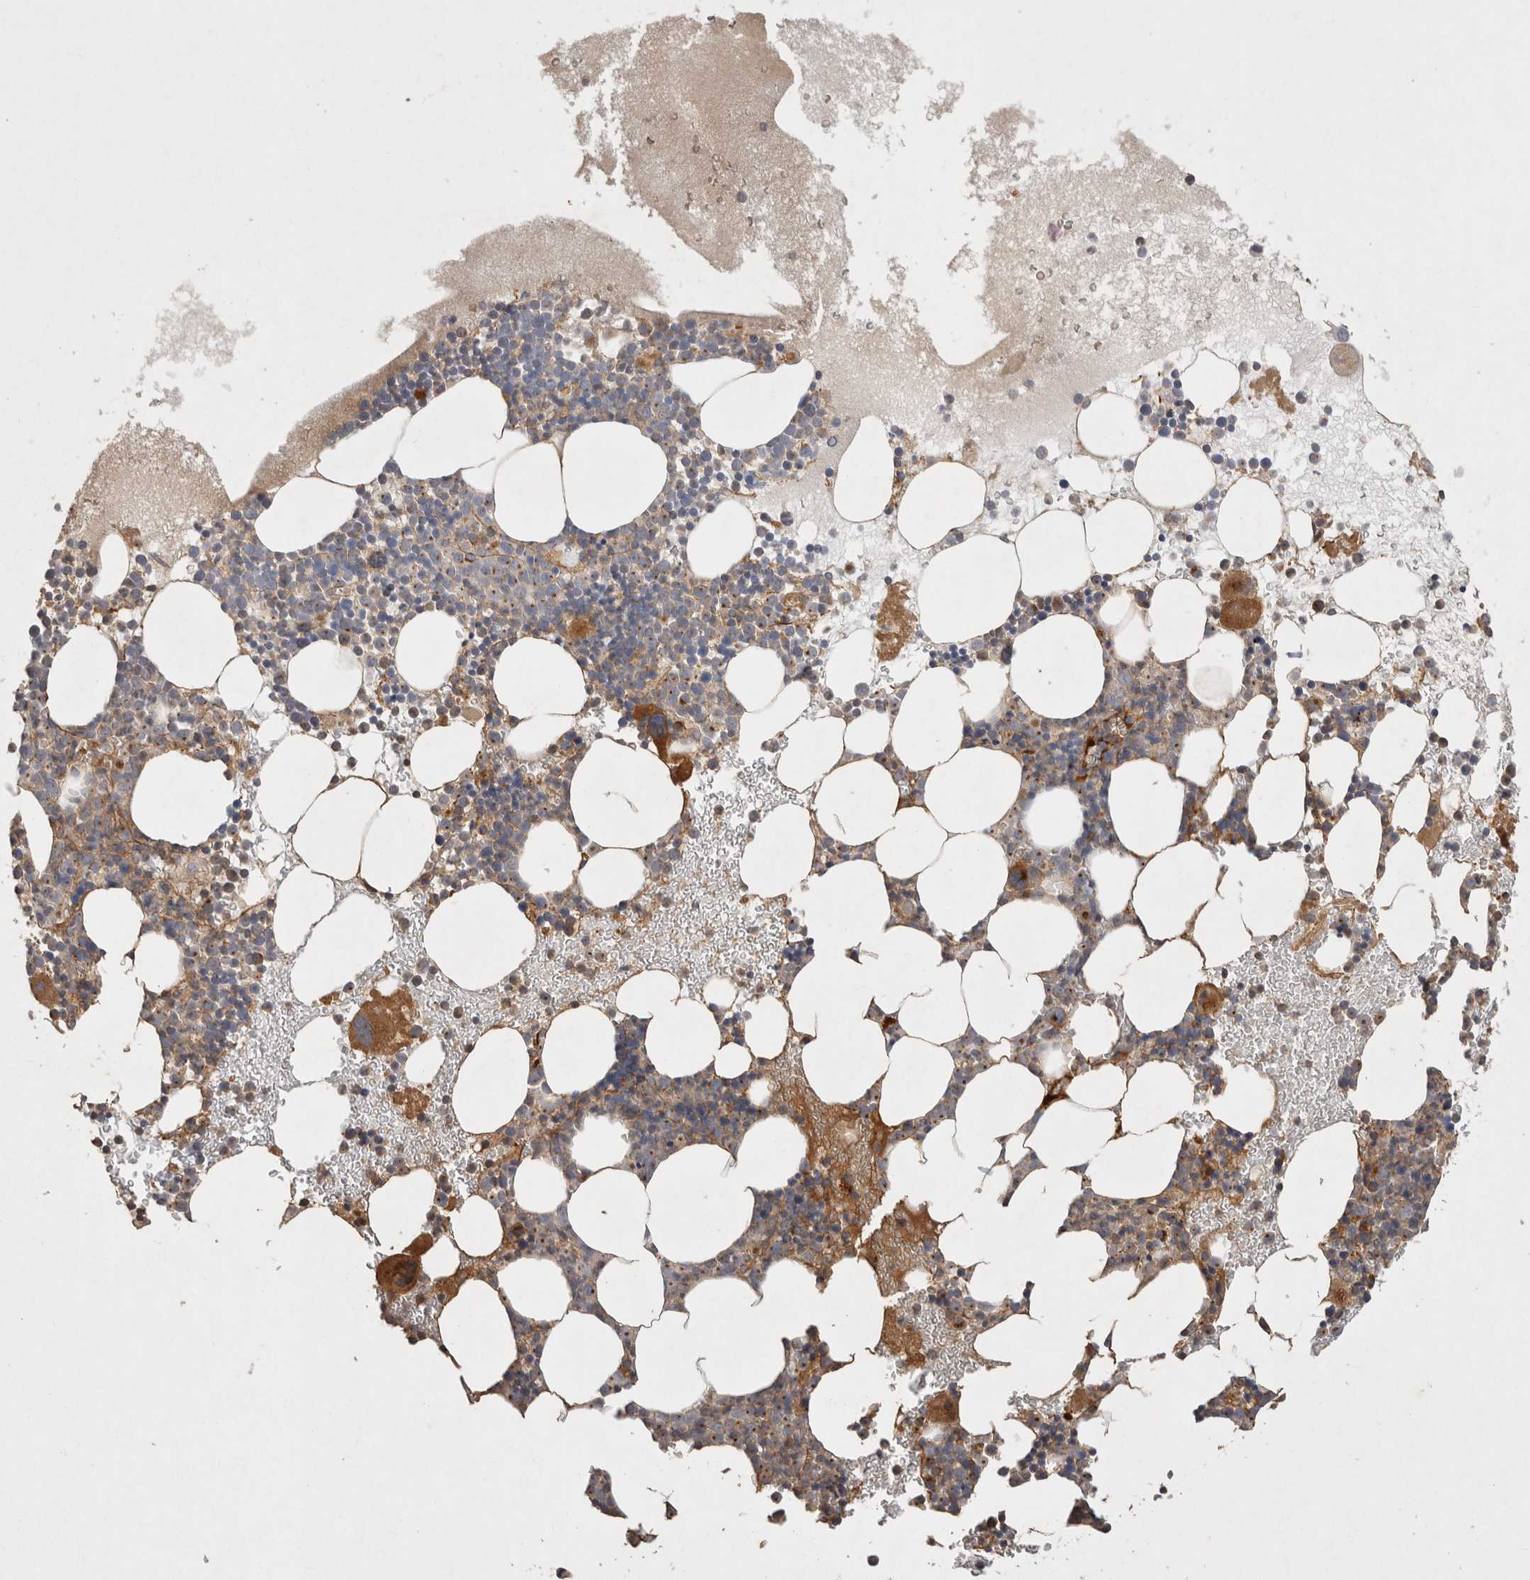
{"staining": {"intensity": "strong", "quantity": "<25%", "location": "cytoplasmic/membranous"}, "tissue": "bone marrow", "cell_type": "Hematopoietic cells", "image_type": "normal", "snomed": [{"axis": "morphology", "description": "Normal tissue, NOS"}, {"axis": "morphology", "description": "Inflammation, NOS"}, {"axis": "topography", "description": "Bone marrow"}], "caption": "This histopathology image displays immunohistochemistry staining of normal human bone marrow, with medium strong cytoplasmic/membranous staining in approximately <25% of hematopoietic cells.", "gene": "PPP1R42", "patient": {"sex": "female", "age": 45}}